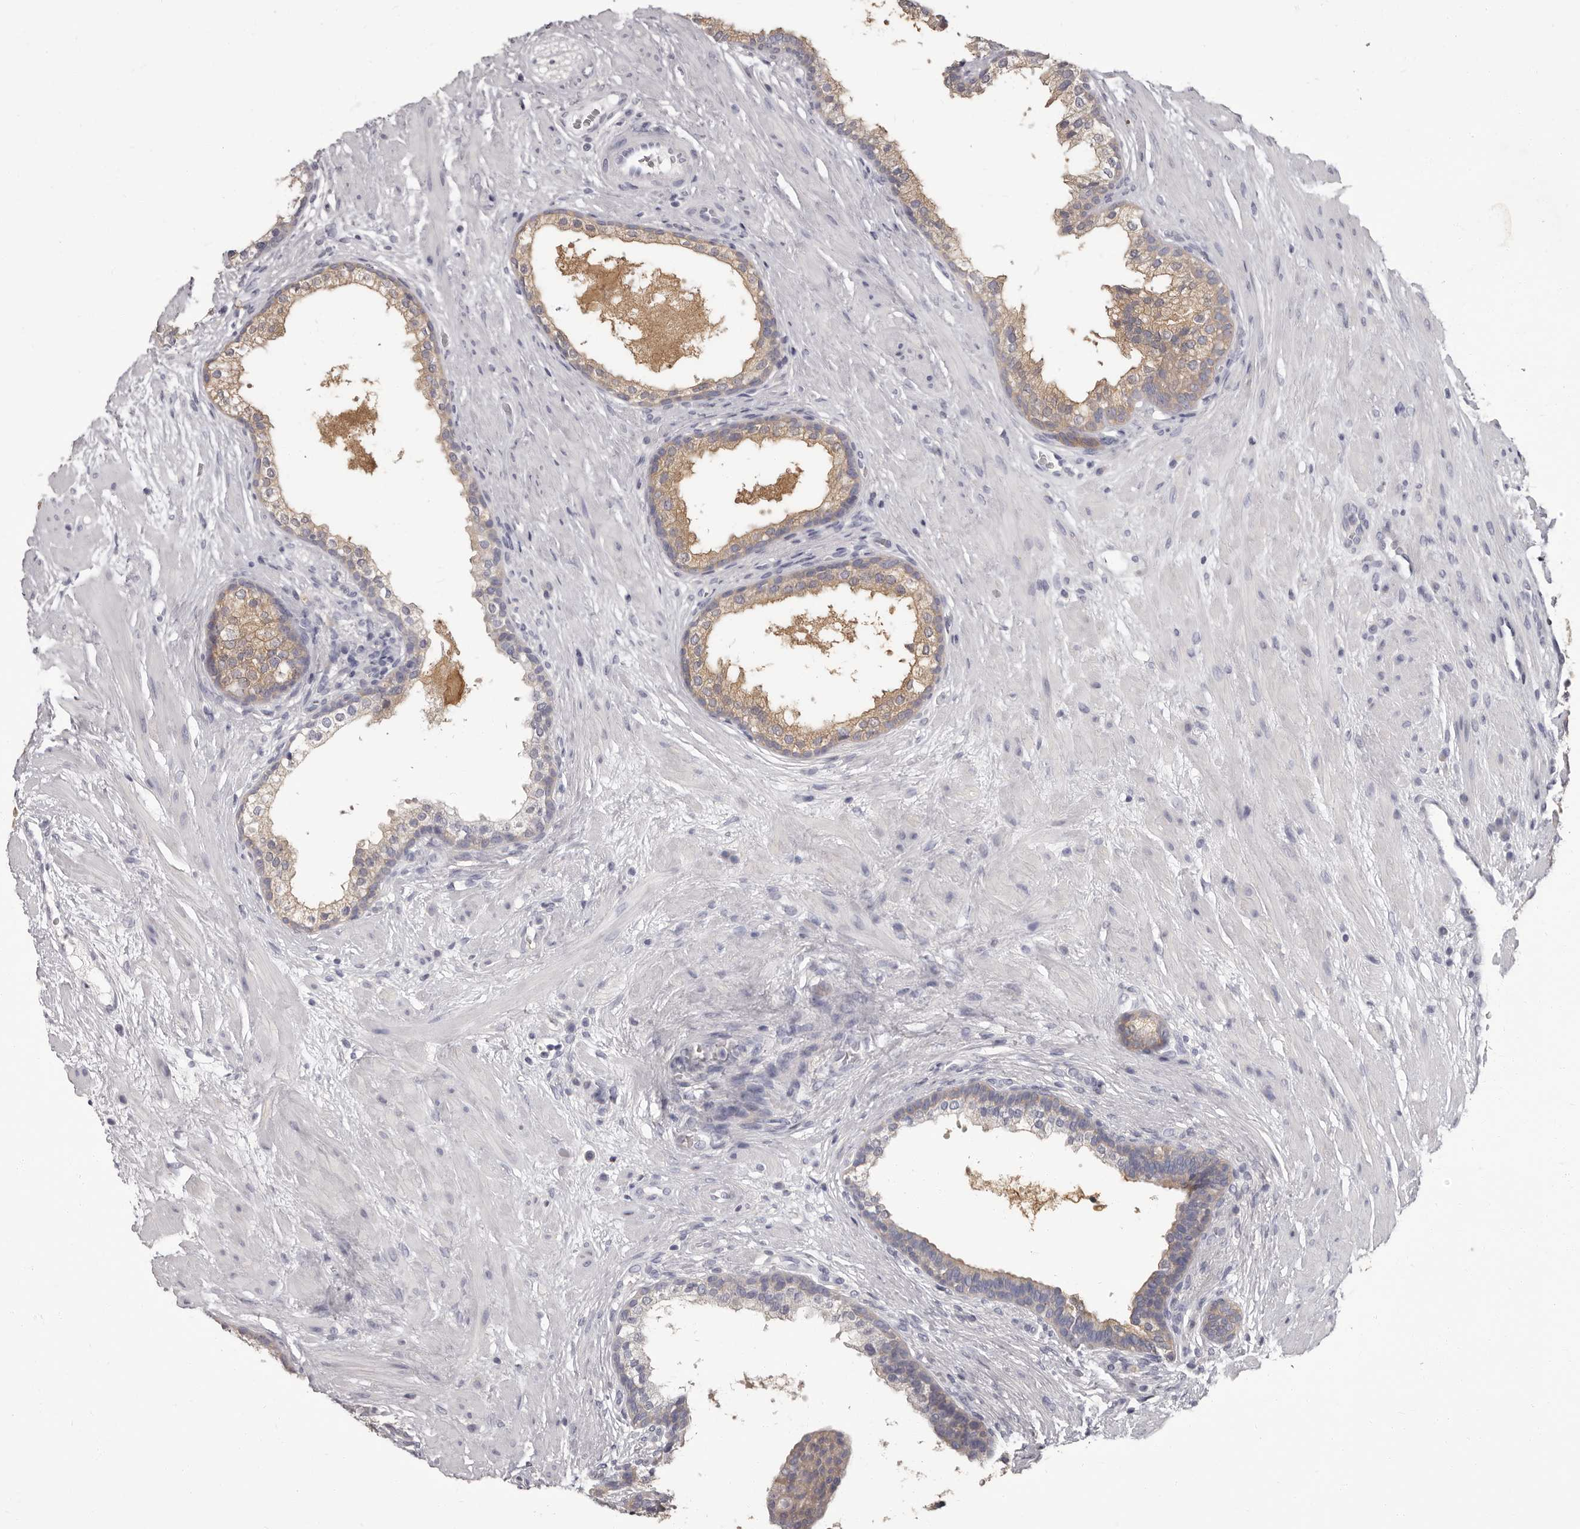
{"staining": {"intensity": "weak", "quantity": "25%-75%", "location": "cytoplasmic/membranous"}, "tissue": "prostate cancer", "cell_type": "Tumor cells", "image_type": "cancer", "snomed": [{"axis": "morphology", "description": "Adenocarcinoma, High grade"}, {"axis": "topography", "description": "Prostate"}], "caption": "Brown immunohistochemical staining in prostate cancer reveals weak cytoplasmic/membranous expression in about 25%-75% of tumor cells. The staining was performed using DAB to visualize the protein expression in brown, while the nuclei were stained in blue with hematoxylin (Magnification: 20x).", "gene": "APEH", "patient": {"sex": "male", "age": 56}}